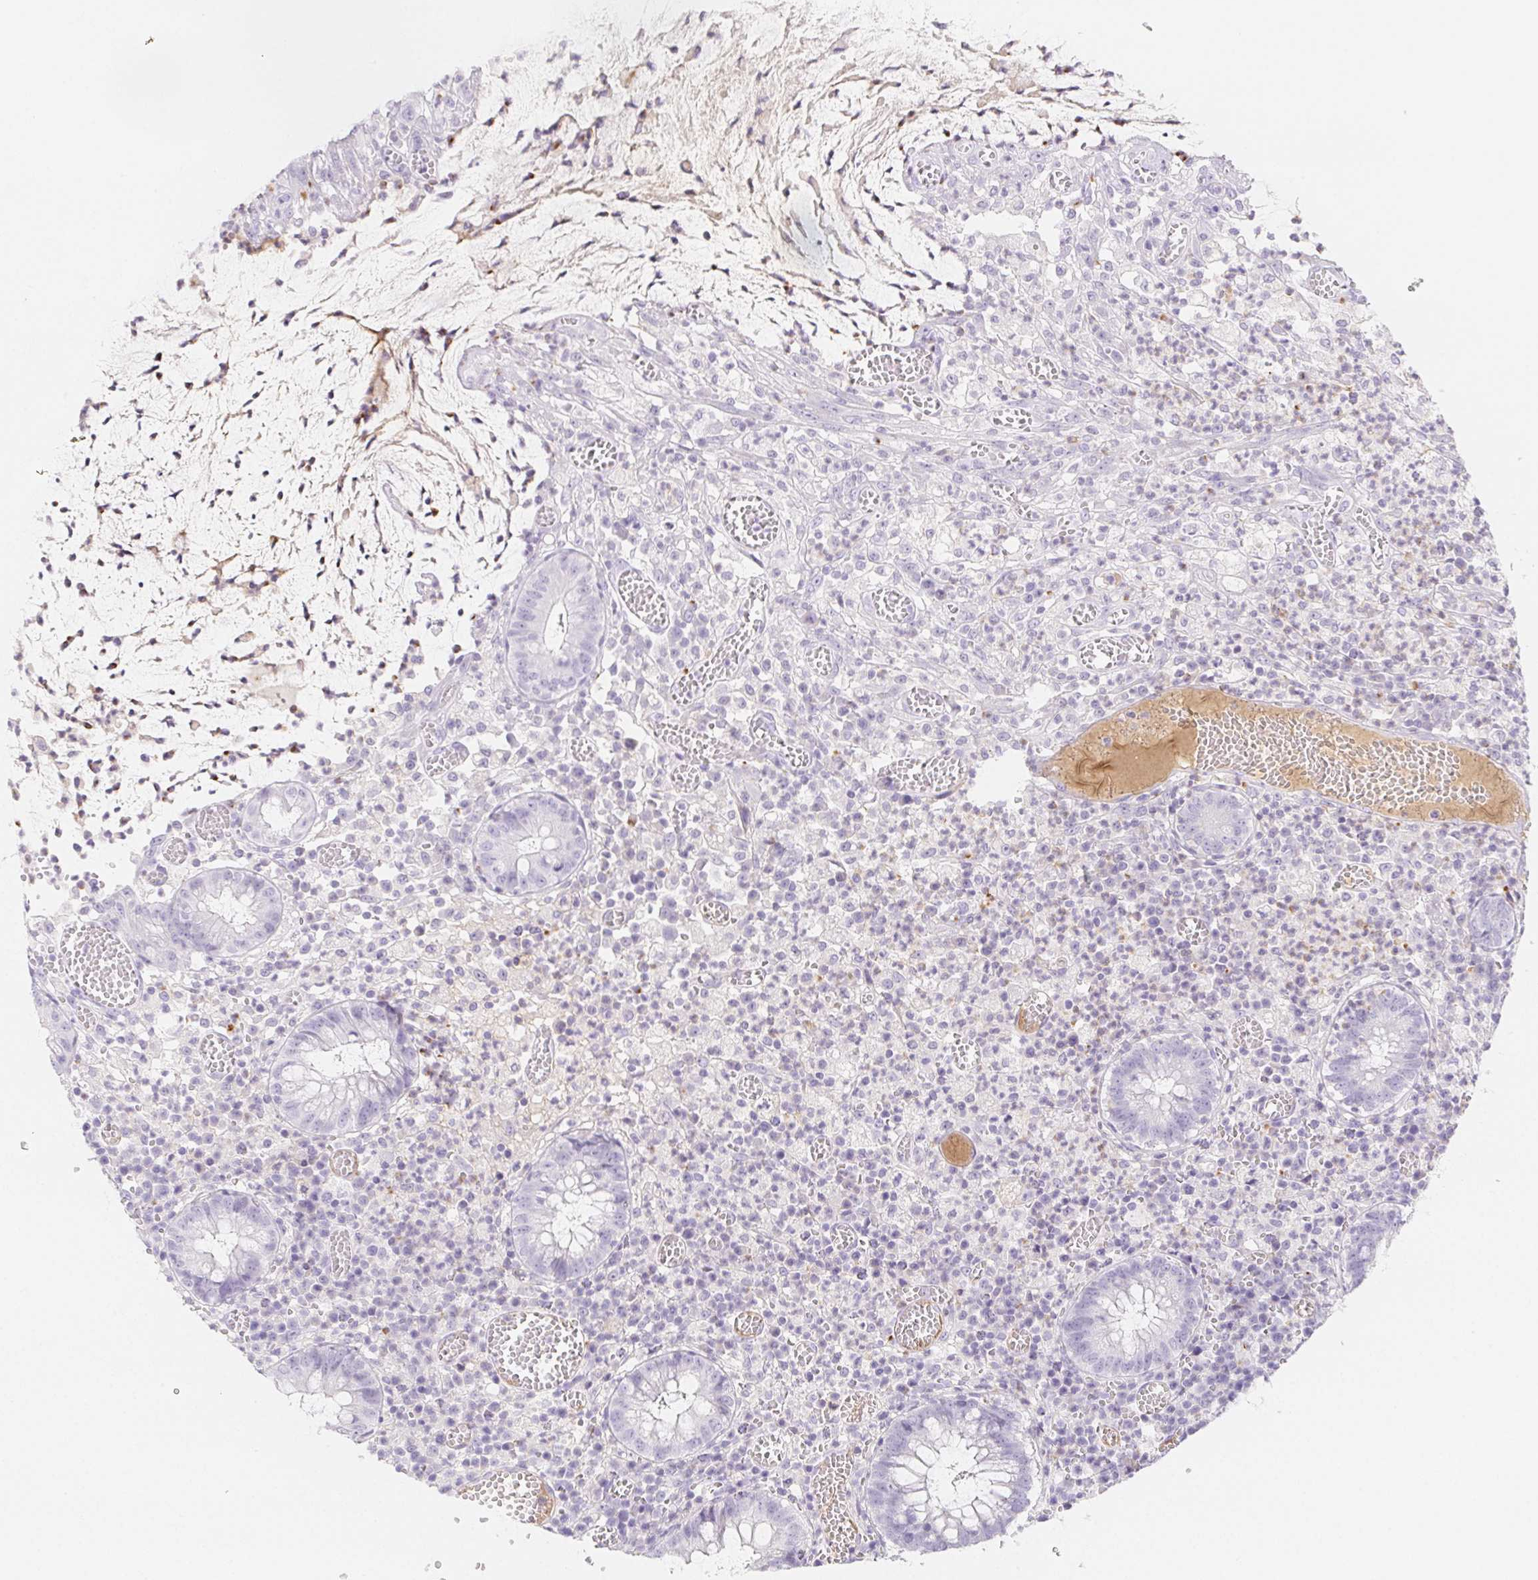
{"staining": {"intensity": "negative", "quantity": "none", "location": "none"}, "tissue": "colorectal cancer", "cell_type": "Tumor cells", "image_type": "cancer", "snomed": [{"axis": "morphology", "description": "Normal tissue, NOS"}, {"axis": "morphology", "description": "Adenocarcinoma, NOS"}, {"axis": "topography", "description": "Colon"}], "caption": "DAB immunohistochemical staining of human colorectal cancer displays no significant positivity in tumor cells.", "gene": "ITIH2", "patient": {"sex": "male", "age": 65}}